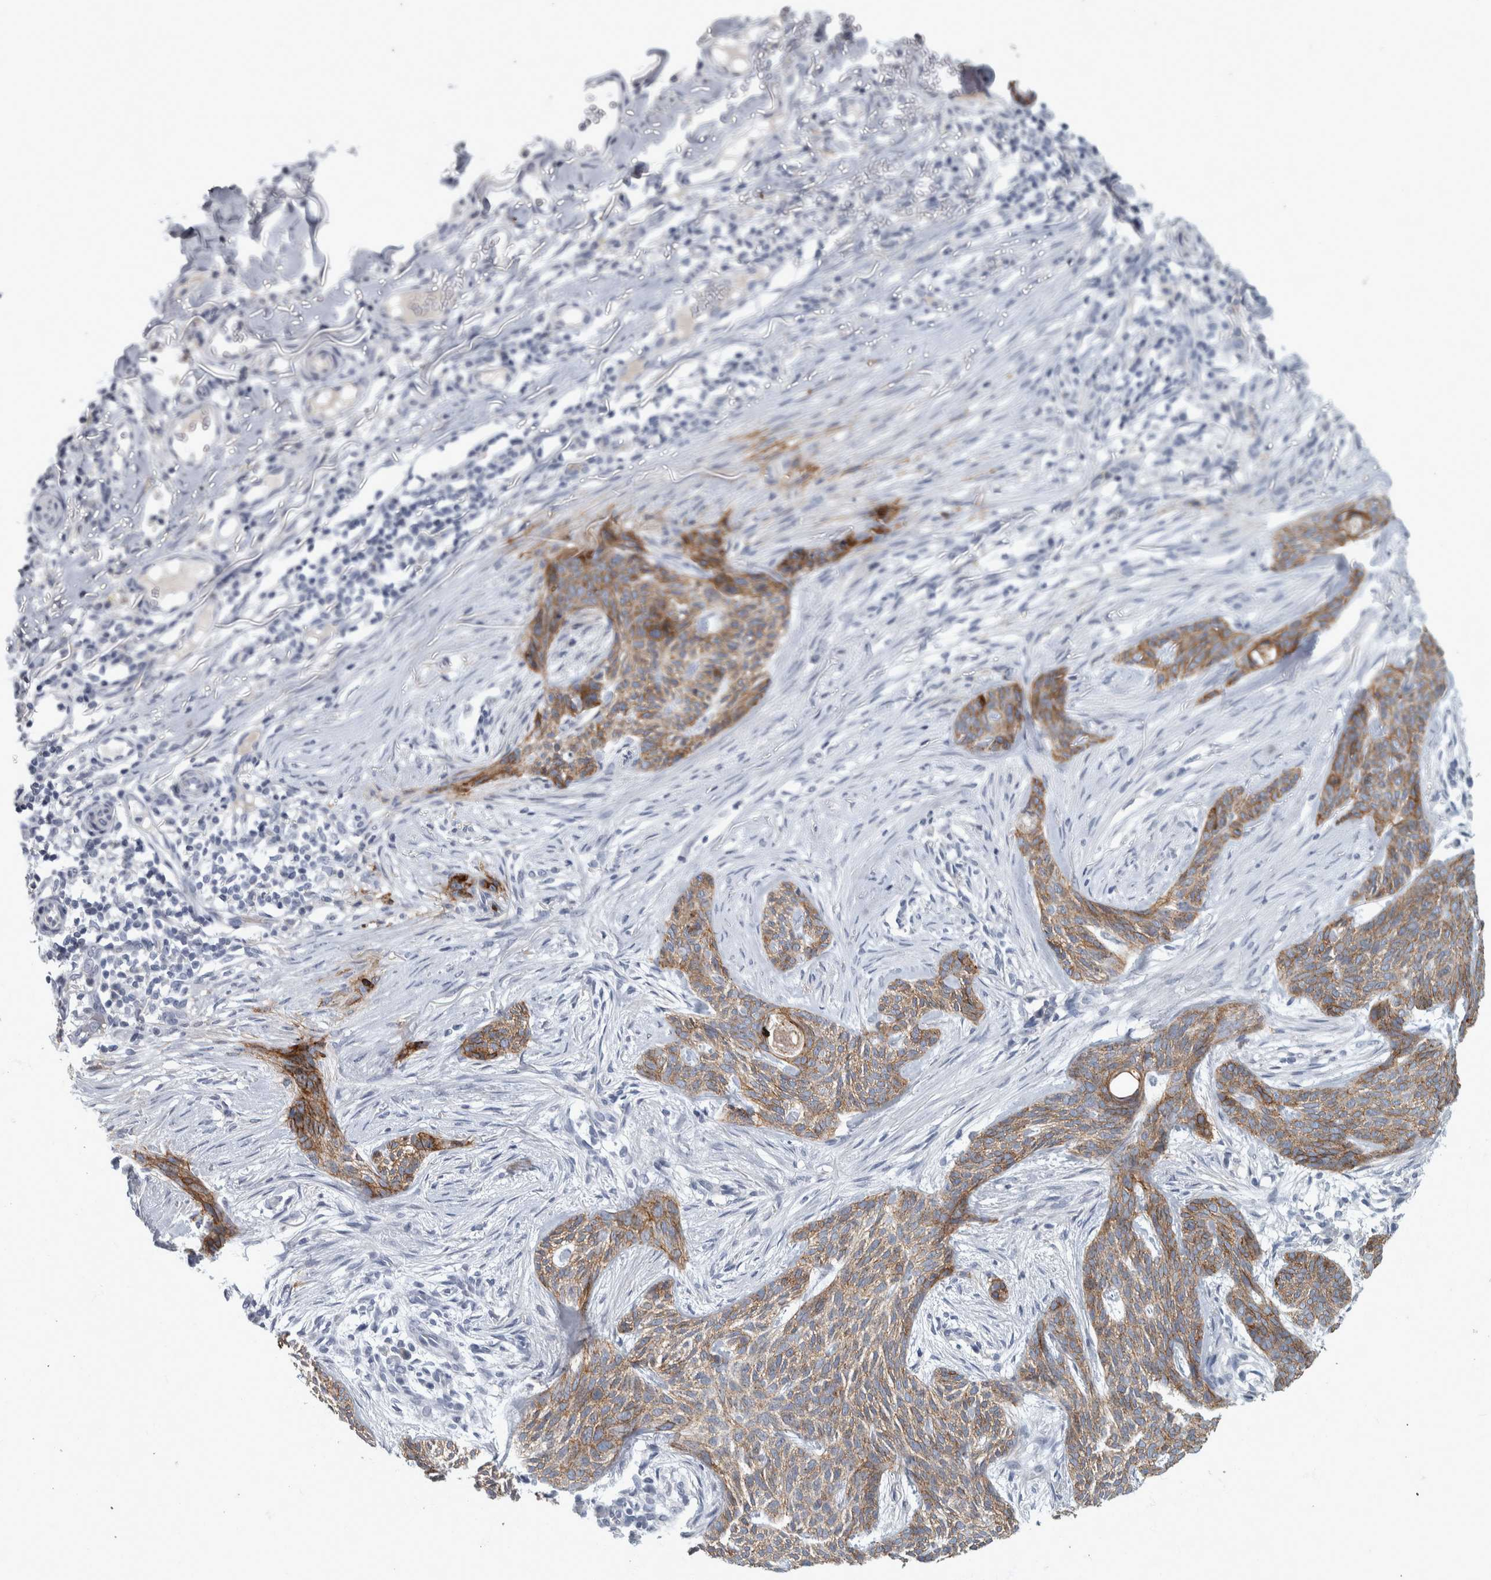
{"staining": {"intensity": "moderate", "quantity": ">75%", "location": "cytoplasmic/membranous"}, "tissue": "skin cancer", "cell_type": "Tumor cells", "image_type": "cancer", "snomed": [{"axis": "morphology", "description": "Basal cell carcinoma"}, {"axis": "topography", "description": "Skin"}], "caption": "Protein positivity by immunohistochemistry demonstrates moderate cytoplasmic/membranous expression in approximately >75% of tumor cells in skin basal cell carcinoma.", "gene": "DSG2", "patient": {"sex": "female", "age": 59}}